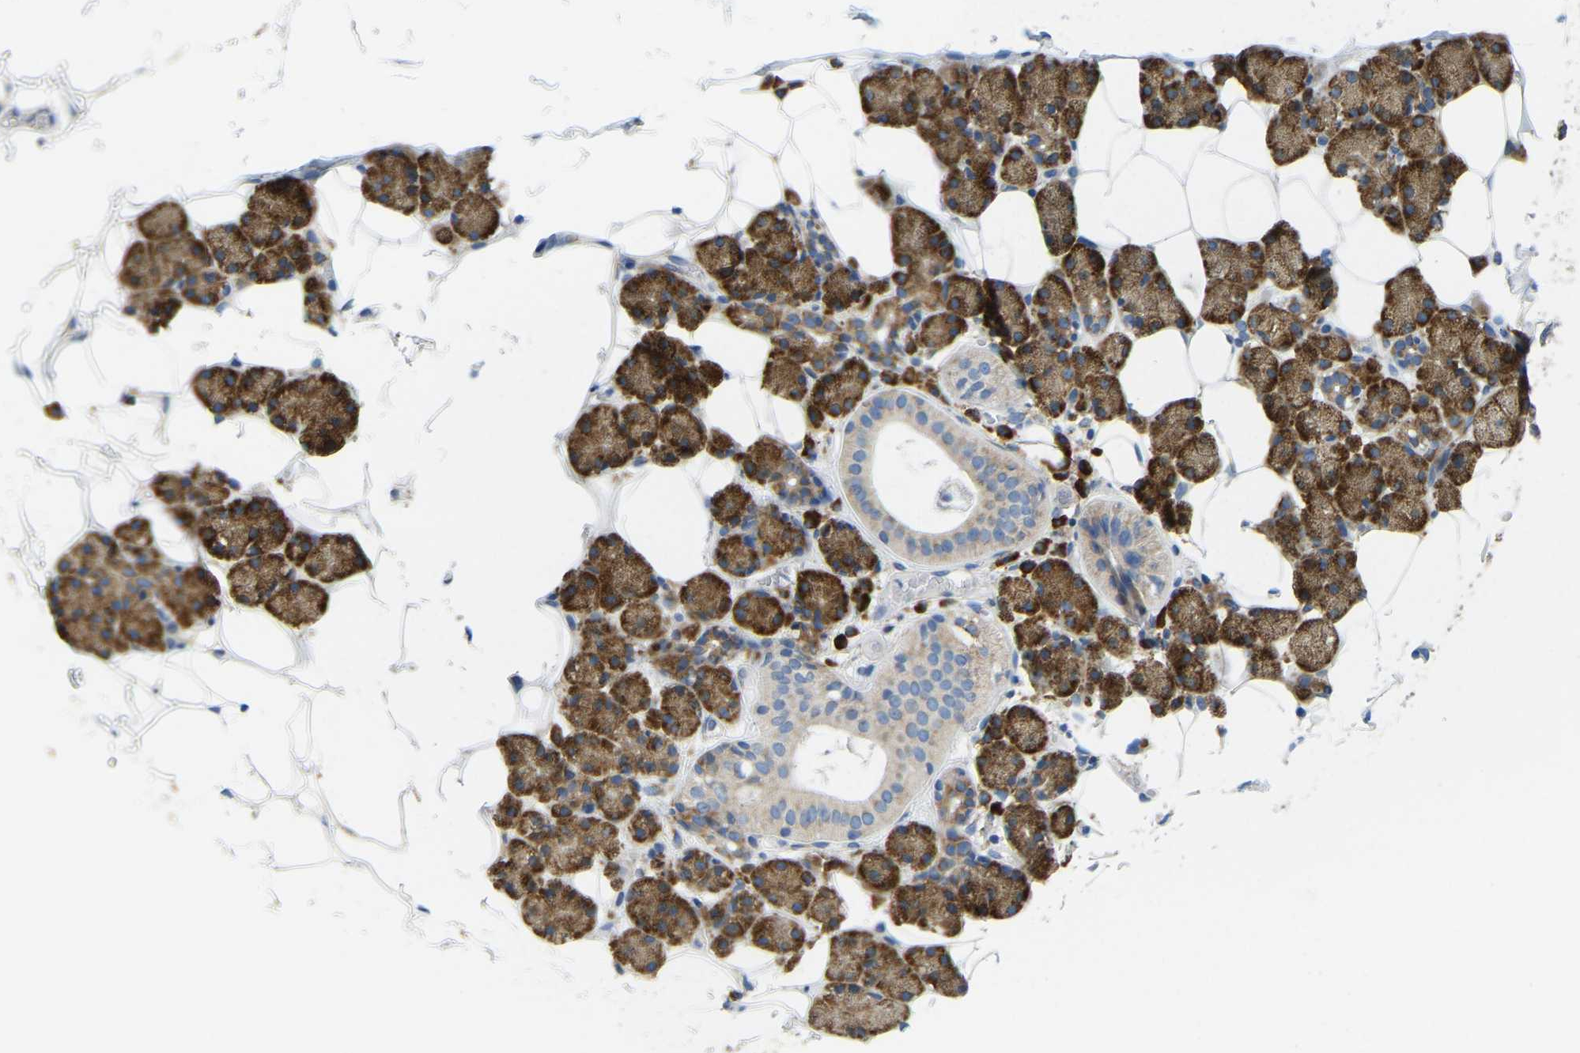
{"staining": {"intensity": "strong", "quantity": ">75%", "location": "cytoplasmic/membranous"}, "tissue": "salivary gland", "cell_type": "Glandular cells", "image_type": "normal", "snomed": [{"axis": "morphology", "description": "Normal tissue, NOS"}, {"axis": "topography", "description": "Salivary gland"}], "caption": "Immunohistochemical staining of unremarkable human salivary gland demonstrates high levels of strong cytoplasmic/membranous staining in approximately >75% of glandular cells. (Stains: DAB in brown, nuclei in blue, Microscopy: brightfield microscopy at high magnification).", "gene": "SND1", "patient": {"sex": "female", "age": 33}}